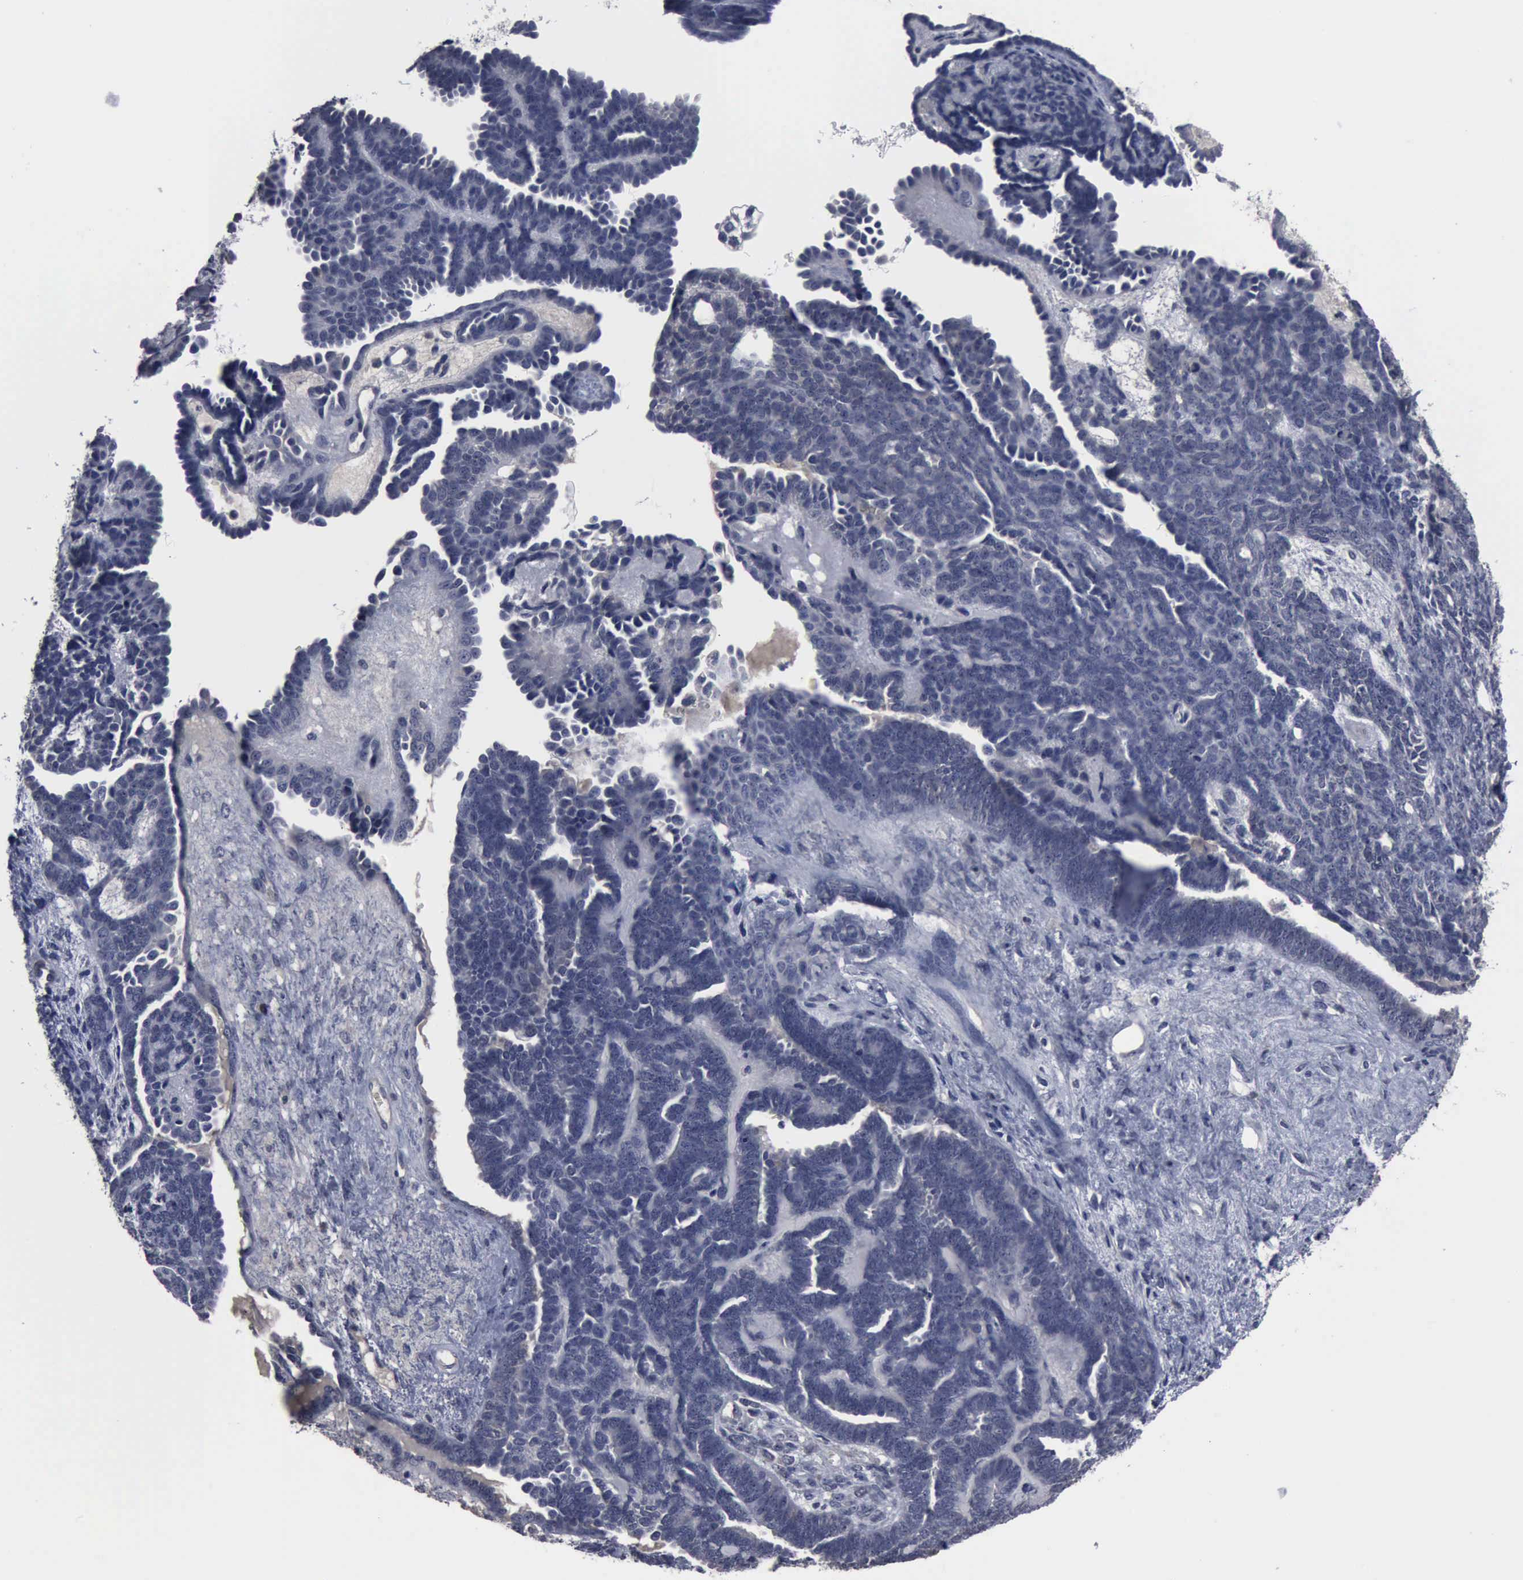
{"staining": {"intensity": "negative", "quantity": "none", "location": "none"}, "tissue": "endometrial cancer", "cell_type": "Tumor cells", "image_type": "cancer", "snomed": [{"axis": "morphology", "description": "Neoplasm, malignant, NOS"}, {"axis": "topography", "description": "Endometrium"}], "caption": "Tumor cells are negative for brown protein staining in endometrial neoplasm (malignant).", "gene": "MYO18B", "patient": {"sex": "female", "age": 74}}